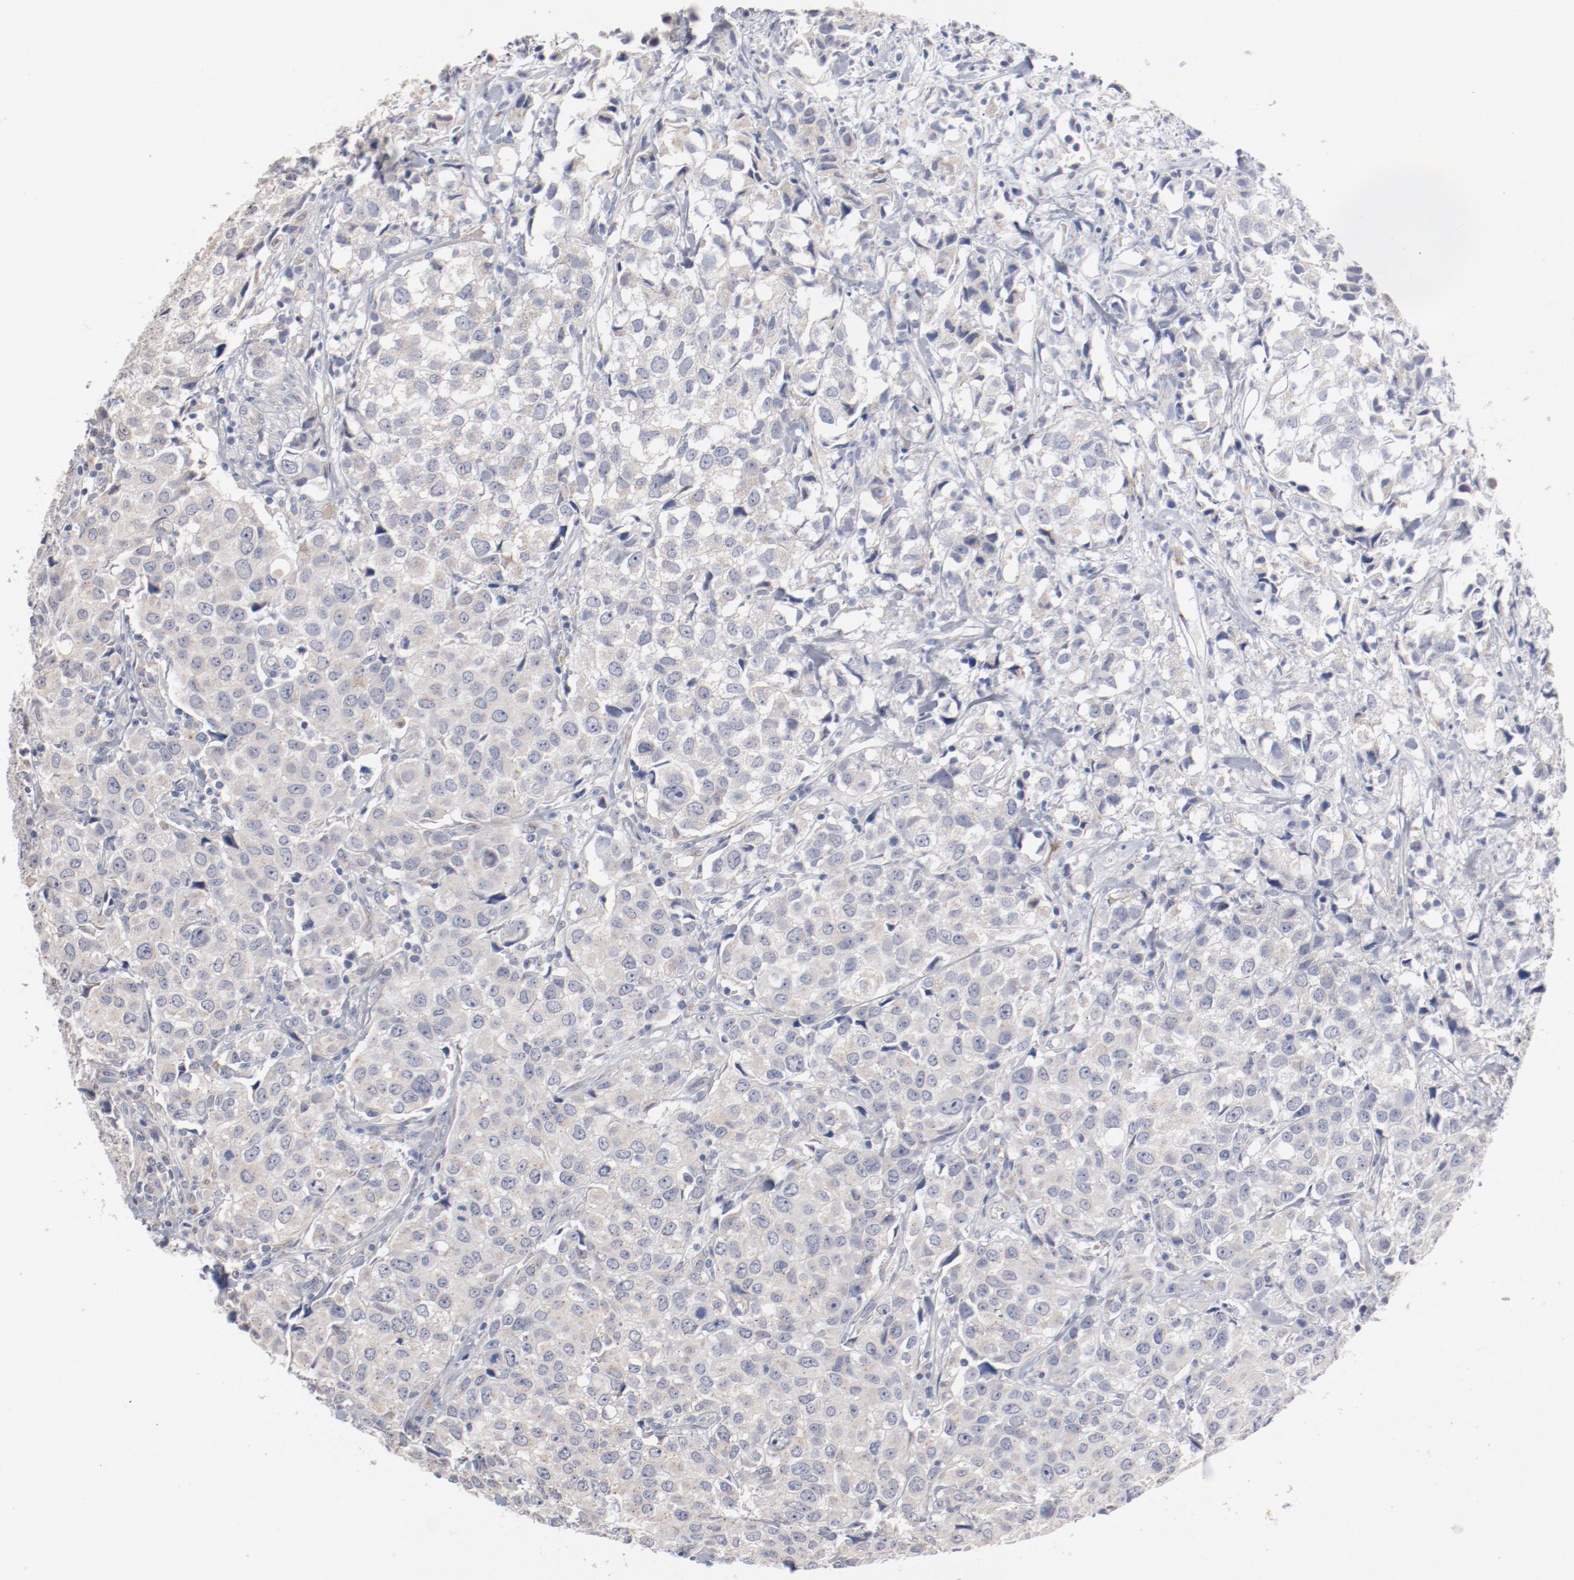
{"staining": {"intensity": "negative", "quantity": "none", "location": "none"}, "tissue": "urothelial cancer", "cell_type": "Tumor cells", "image_type": "cancer", "snomed": [{"axis": "morphology", "description": "Urothelial carcinoma, High grade"}, {"axis": "topography", "description": "Urinary bladder"}], "caption": "Tumor cells show no significant staining in urothelial cancer. (Brightfield microscopy of DAB (3,3'-diaminobenzidine) immunohistochemistry at high magnification).", "gene": "AK7", "patient": {"sex": "female", "age": 75}}